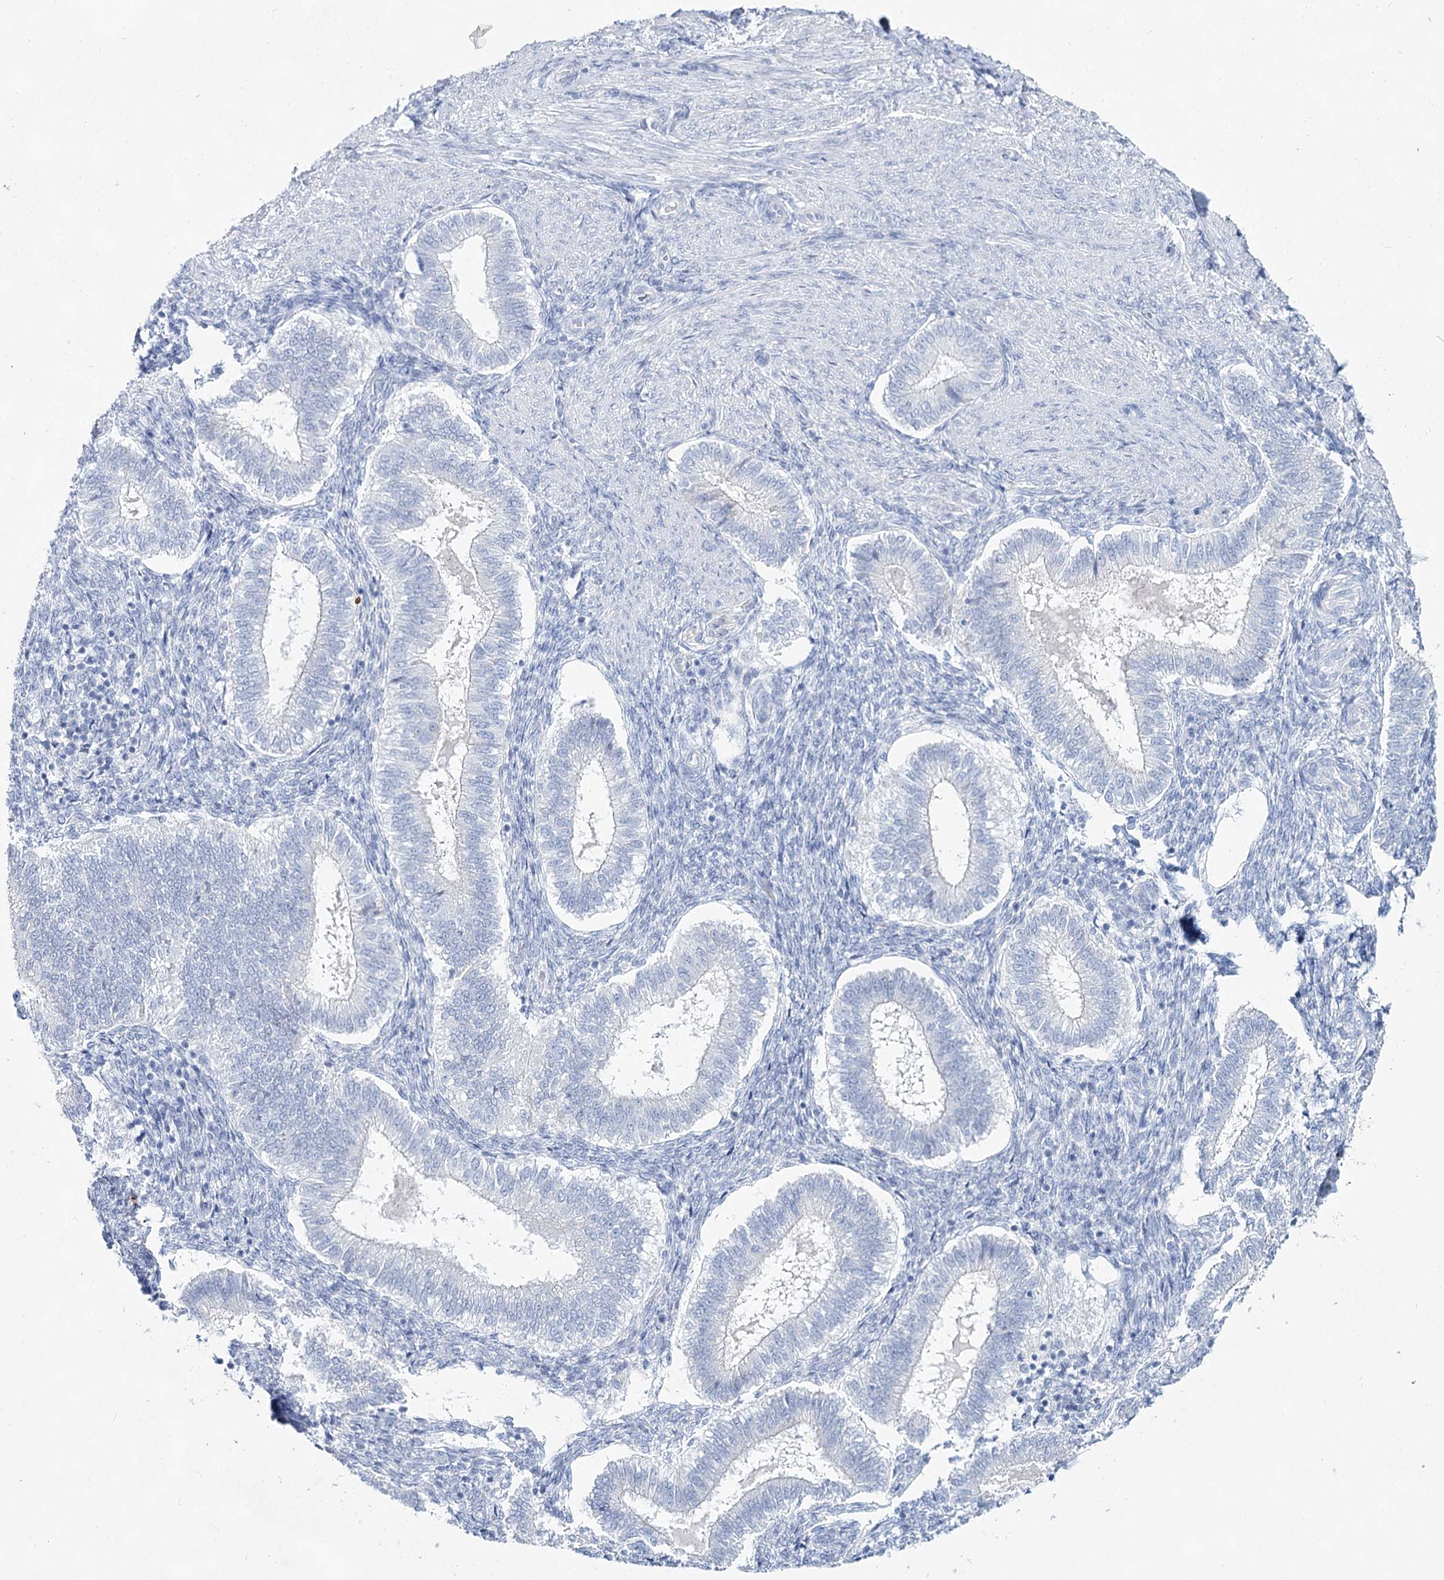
{"staining": {"intensity": "negative", "quantity": "none", "location": "none"}, "tissue": "endometrium", "cell_type": "Cells in endometrial stroma", "image_type": "normal", "snomed": [{"axis": "morphology", "description": "Normal tissue, NOS"}, {"axis": "topography", "description": "Endometrium"}], "caption": "Protein analysis of unremarkable endometrium demonstrates no significant positivity in cells in endometrial stroma.", "gene": "SLC17A2", "patient": {"sex": "female", "age": 25}}